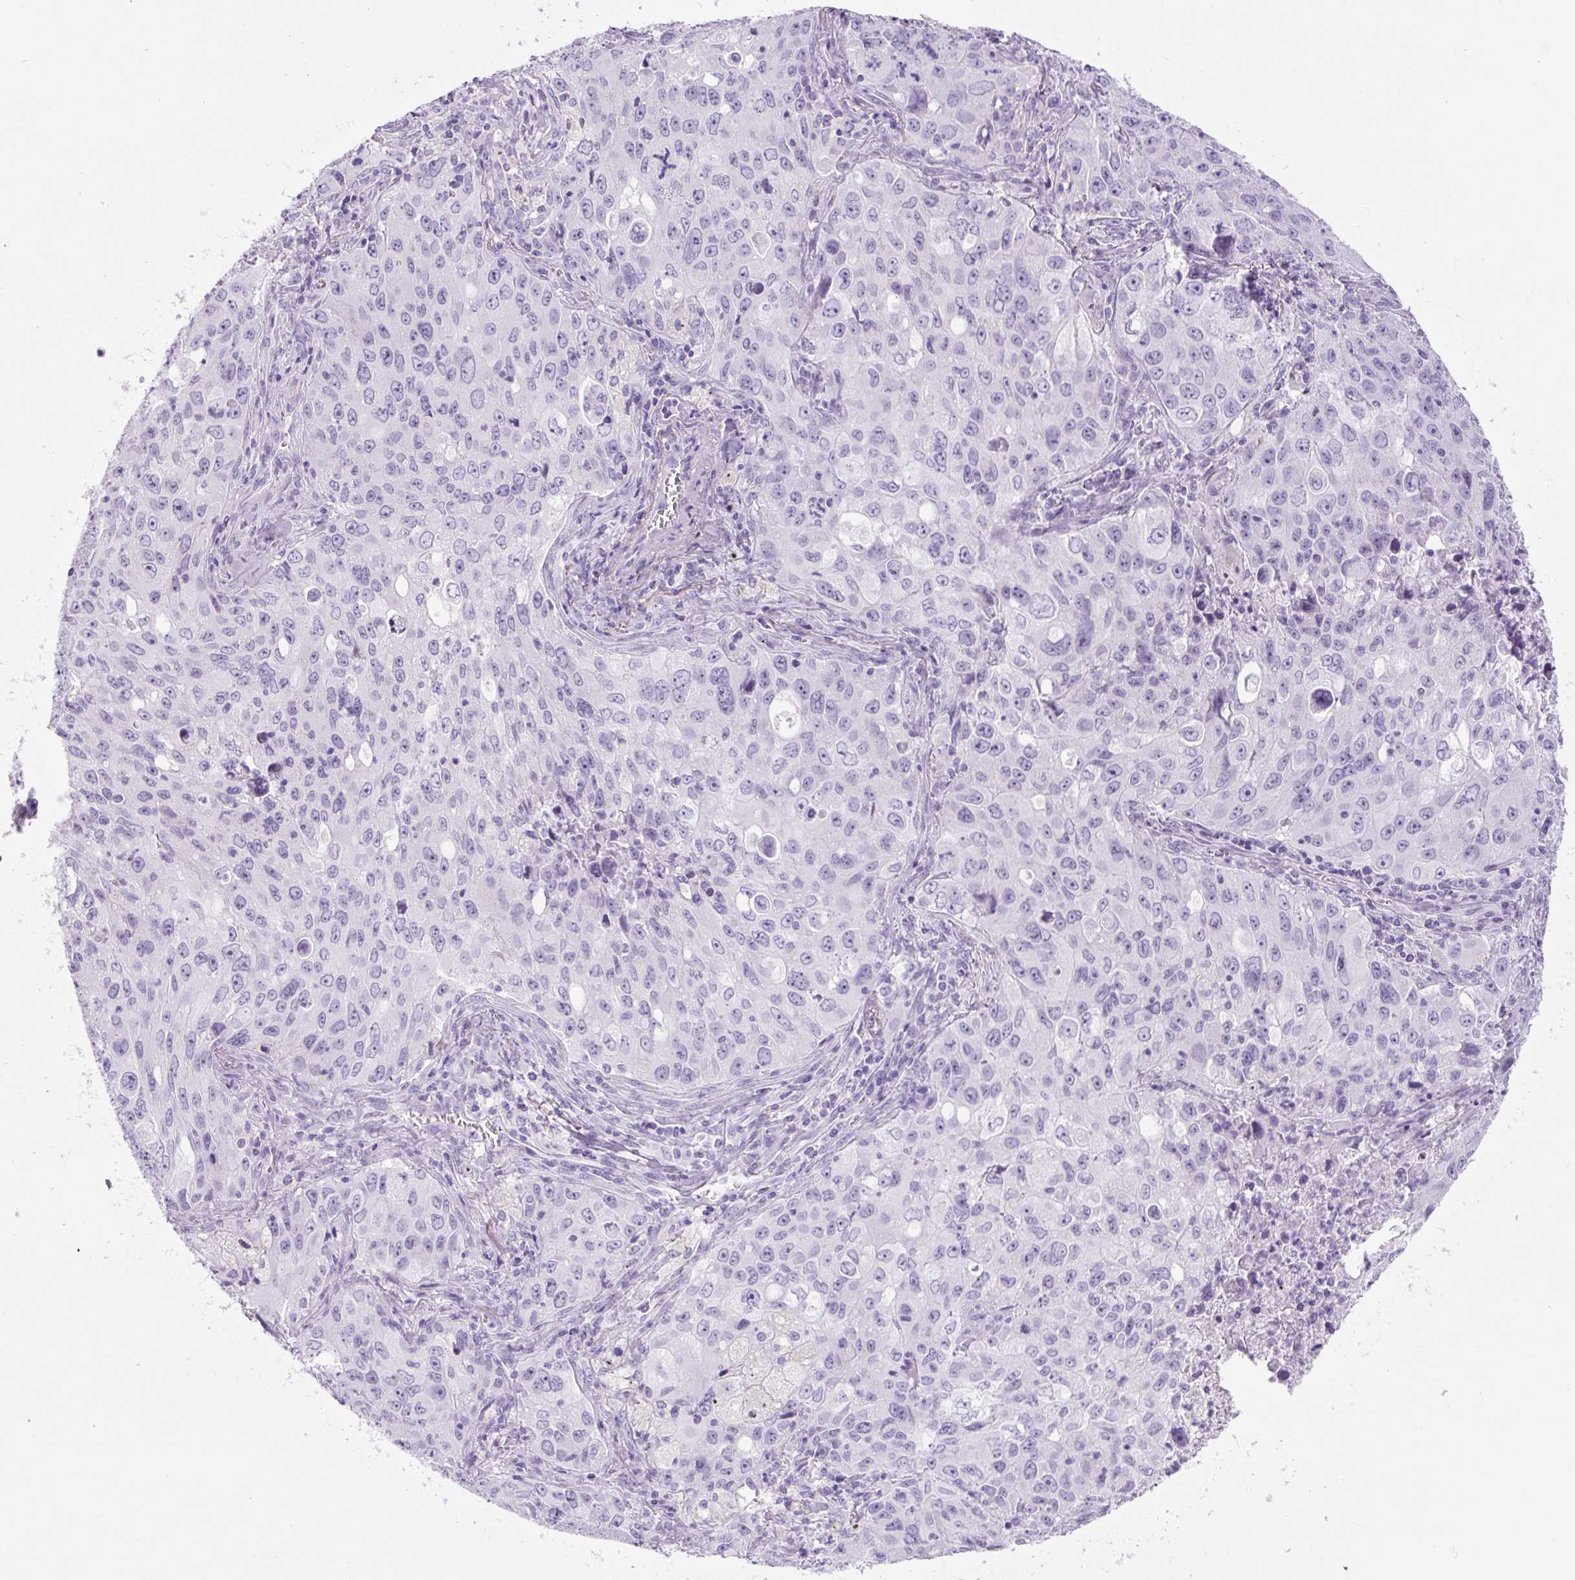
{"staining": {"intensity": "negative", "quantity": "none", "location": "none"}, "tissue": "lung cancer", "cell_type": "Tumor cells", "image_type": "cancer", "snomed": [{"axis": "morphology", "description": "Adenocarcinoma, NOS"}, {"axis": "morphology", "description": "Adenocarcinoma, metastatic, NOS"}, {"axis": "topography", "description": "Lymph node"}, {"axis": "topography", "description": "Lung"}], "caption": "There is no significant expression in tumor cells of lung cancer (adenocarcinoma).", "gene": "YIF1B", "patient": {"sex": "female", "age": 42}}